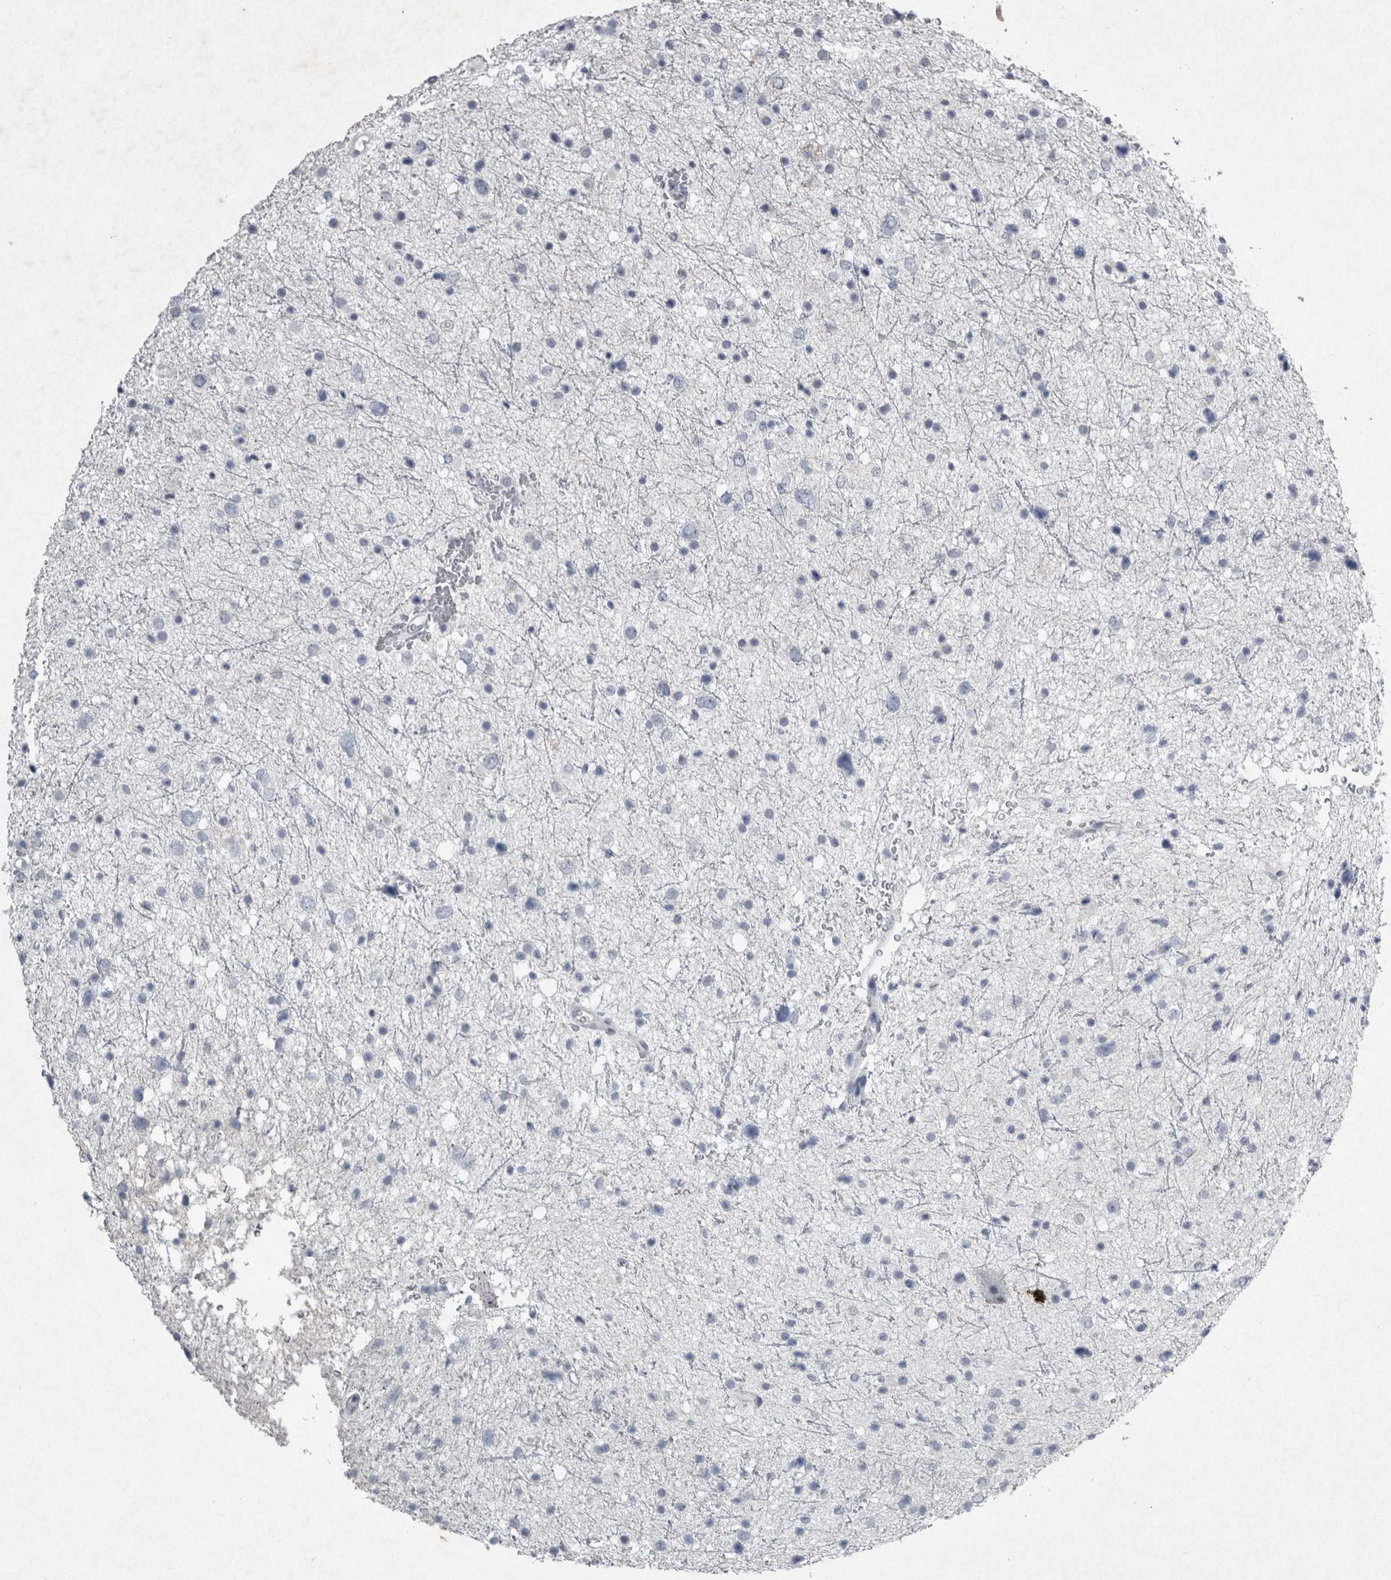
{"staining": {"intensity": "negative", "quantity": "none", "location": "none"}, "tissue": "glioma", "cell_type": "Tumor cells", "image_type": "cancer", "snomed": [{"axis": "morphology", "description": "Glioma, malignant, Low grade"}, {"axis": "topography", "description": "Brain"}], "caption": "High power microscopy image of an IHC image of malignant low-grade glioma, revealing no significant staining in tumor cells.", "gene": "PDX1", "patient": {"sex": "female", "age": 37}}